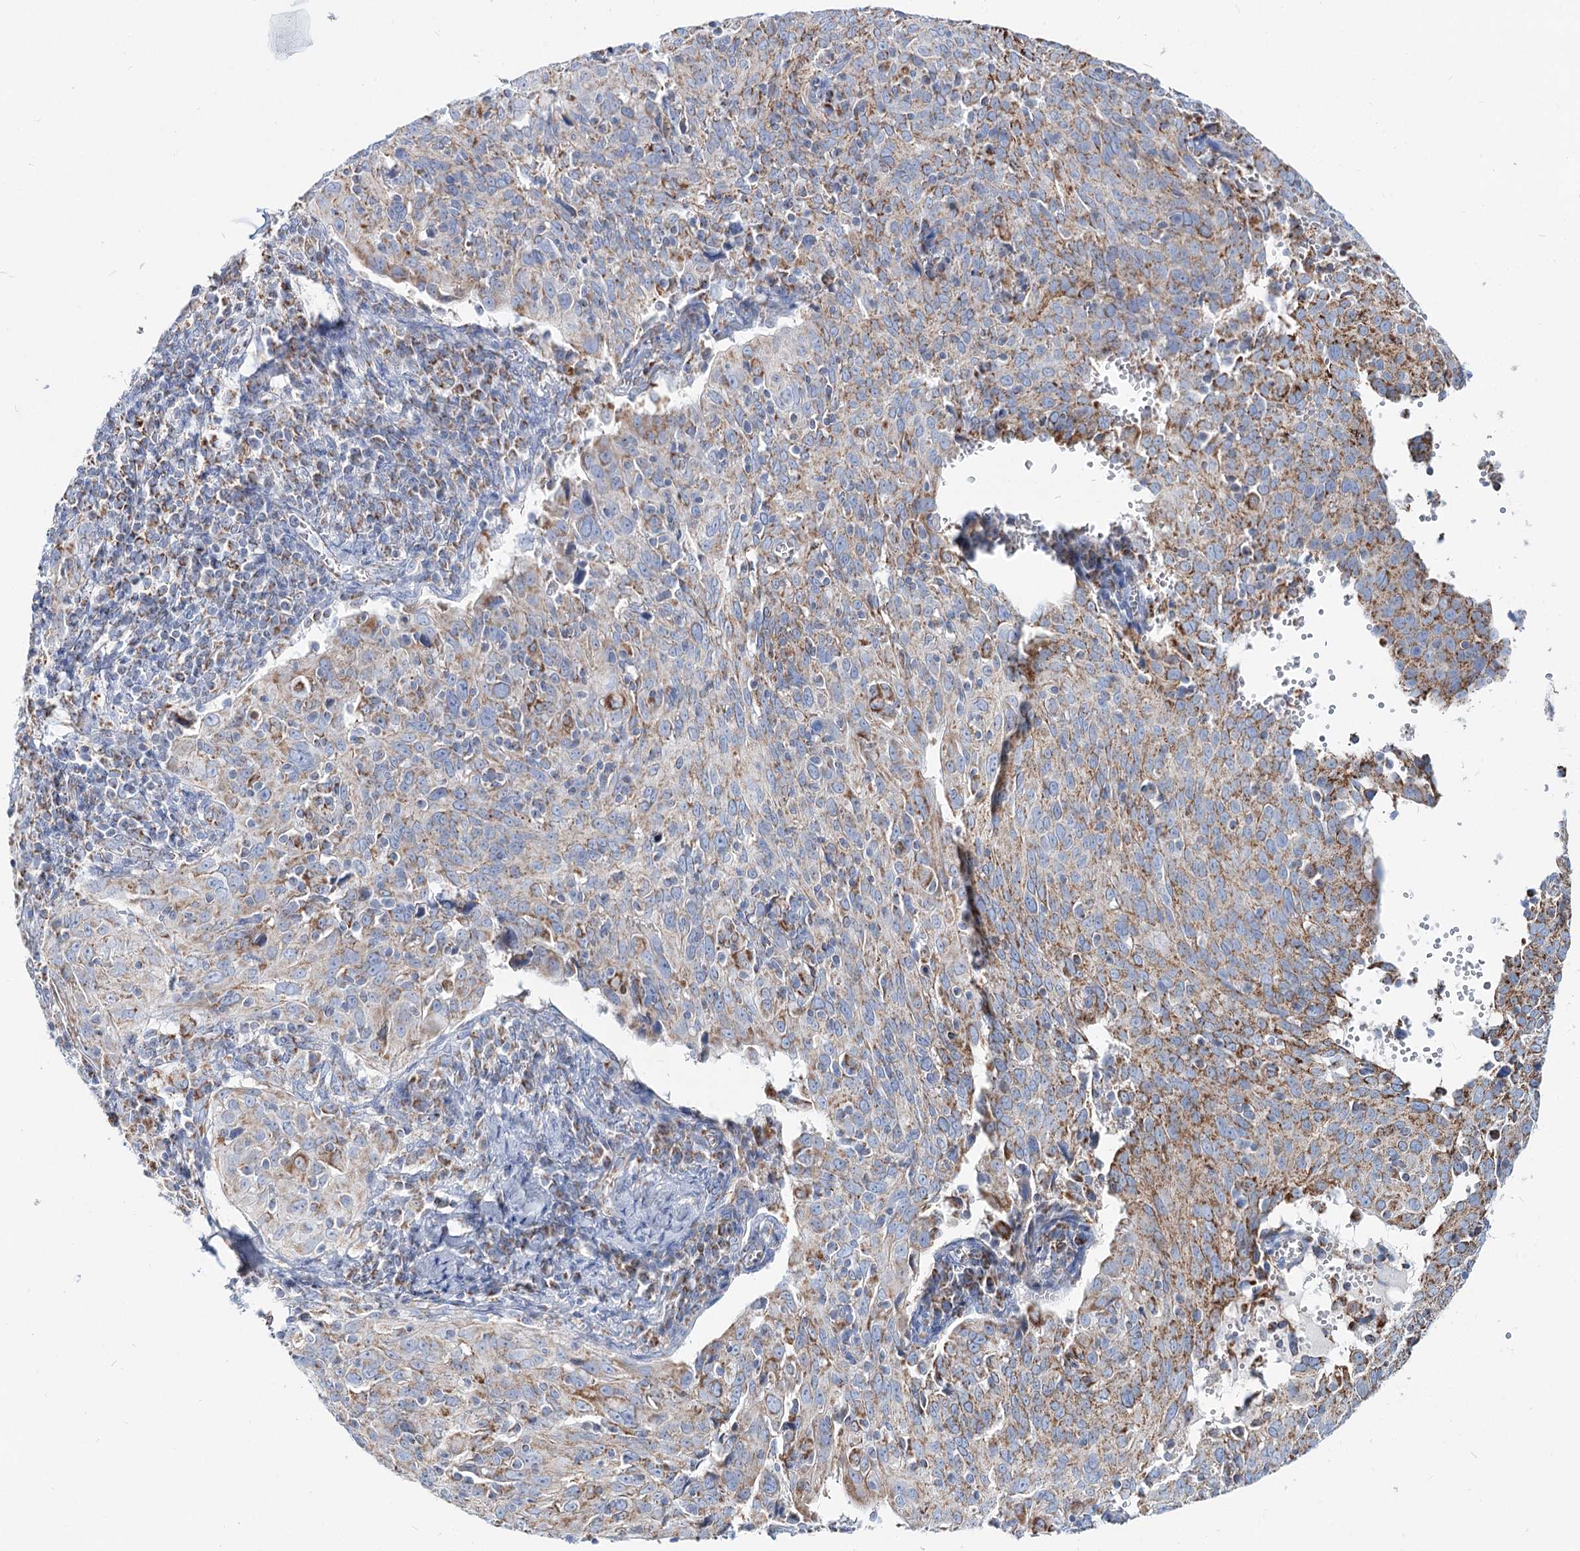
{"staining": {"intensity": "moderate", "quantity": "25%-75%", "location": "cytoplasmic/membranous"}, "tissue": "cervical cancer", "cell_type": "Tumor cells", "image_type": "cancer", "snomed": [{"axis": "morphology", "description": "Squamous cell carcinoma, NOS"}, {"axis": "topography", "description": "Cervix"}], "caption": "Immunohistochemical staining of cervical squamous cell carcinoma exhibits medium levels of moderate cytoplasmic/membranous protein expression in approximately 25%-75% of tumor cells.", "gene": "MCCC2", "patient": {"sex": "female", "age": 31}}